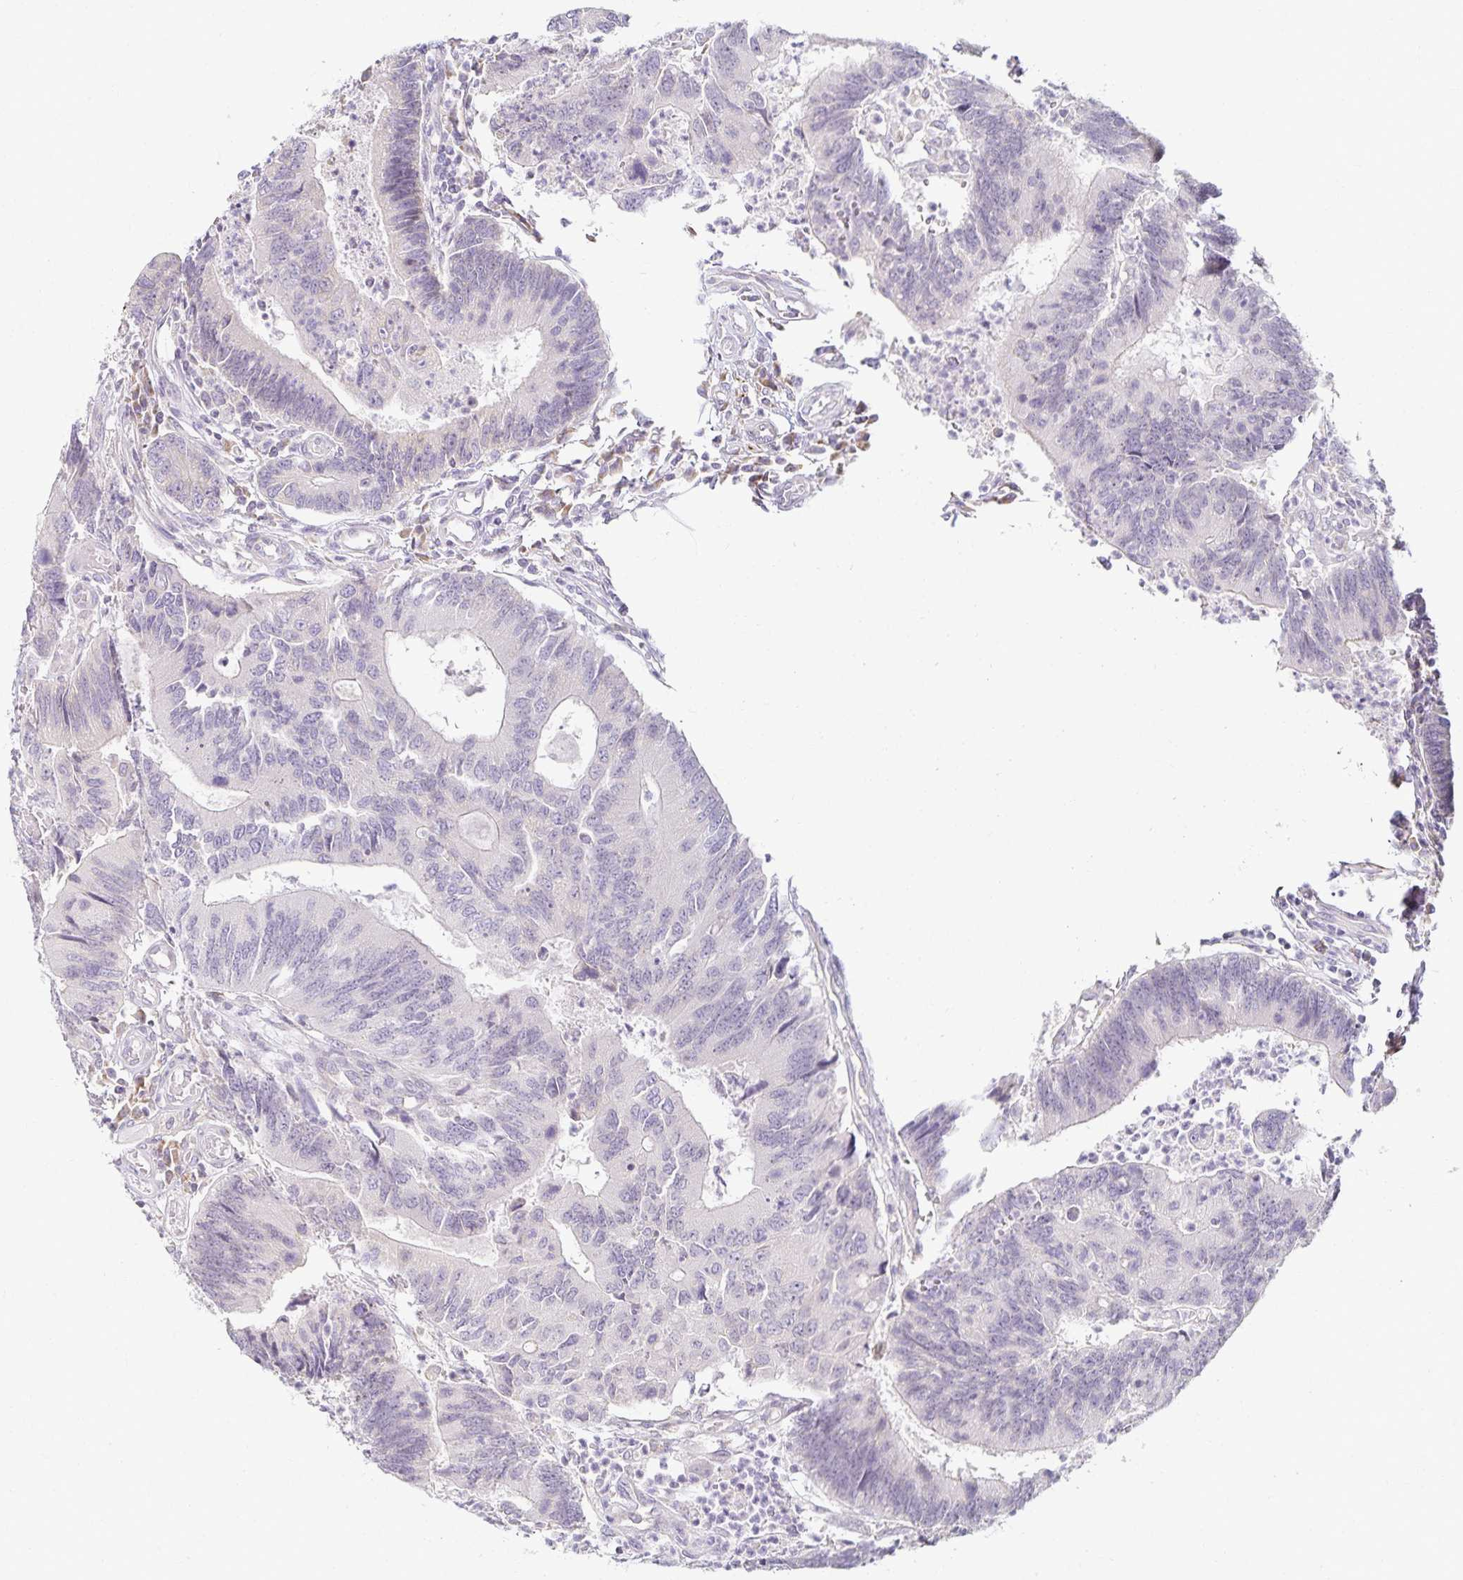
{"staining": {"intensity": "negative", "quantity": "none", "location": "none"}, "tissue": "colorectal cancer", "cell_type": "Tumor cells", "image_type": "cancer", "snomed": [{"axis": "morphology", "description": "Adenocarcinoma, NOS"}, {"axis": "topography", "description": "Colon"}], "caption": "The histopathology image exhibits no staining of tumor cells in adenocarcinoma (colorectal).", "gene": "GP2", "patient": {"sex": "female", "age": 67}}